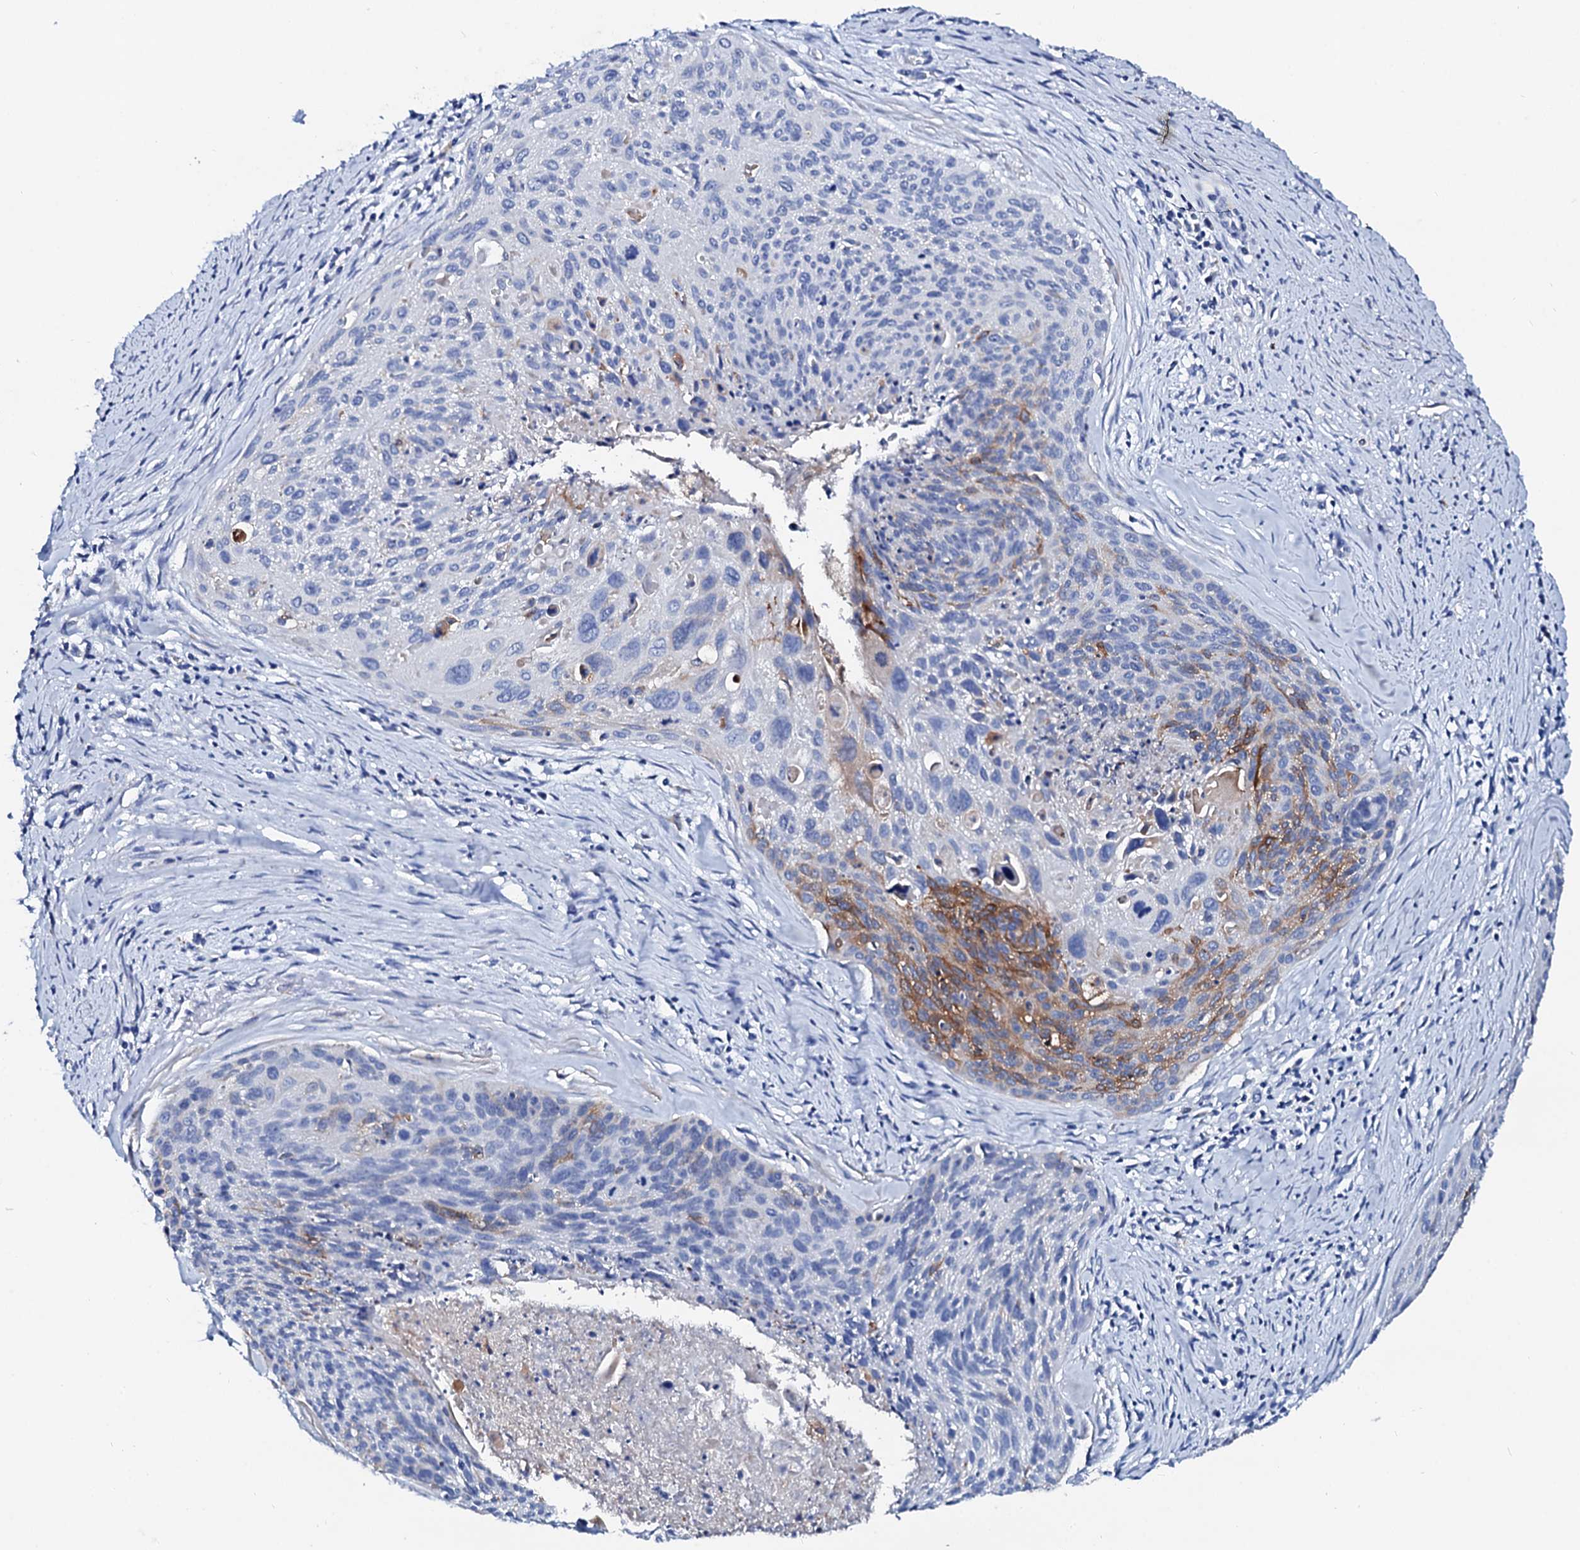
{"staining": {"intensity": "negative", "quantity": "none", "location": "none"}, "tissue": "cervical cancer", "cell_type": "Tumor cells", "image_type": "cancer", "snomed": [{"axis": "morphology", "description": "Squamous cell carcinoma, NOS"}, {"axis": "topography", "description": "Cervix"}], "caption": "Immunohistochemistry of cervical cancer displays no positivity in tumor cells. (DAB (3,3'-diaminobenzidine) immunohistochemistry with hematoxylin counter stain).", "gene": "GLB1L3", "patient": {"sex": "female", "age": 55}}